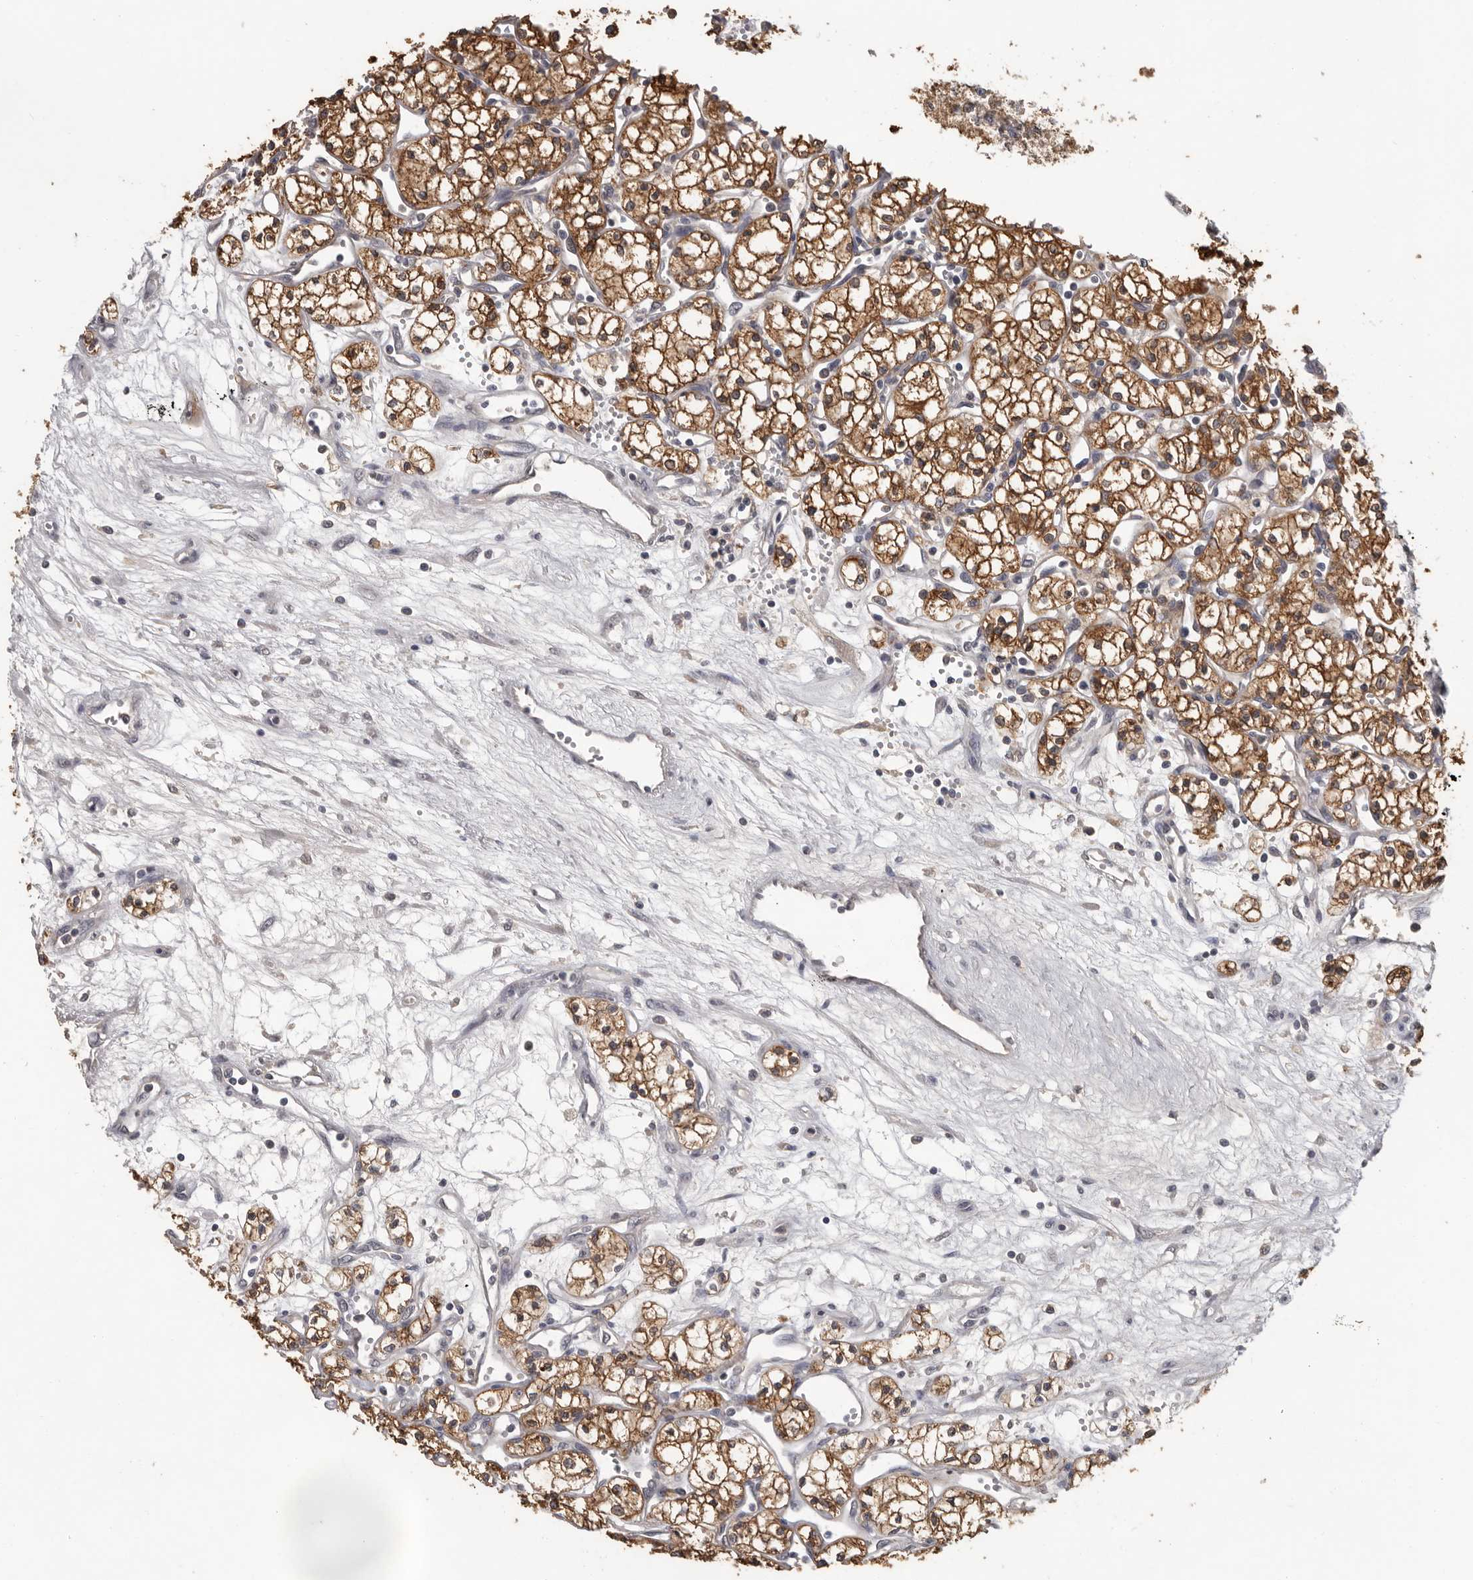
{"staining": {"intensity": "moderate", "quantity": ">75%", "location": "cytoplasmic/membranous"}, "tissue": "renal cancer", "cell_type": "Tumor cells", "image_type": "cancer", "snomed": [{"axis": "morphology", "description": "Adenocarcinoma, NOS"}, {"axis": "topography", "description": "Kidney"}], "caption": "Tumor cells show medium levels of moderate cytoplasmic/membranous staining in approximately >75% of cells in renal adenocarcinoma.", "gene": "MTF1", "patient": {"sex": "male", "age": 59}}